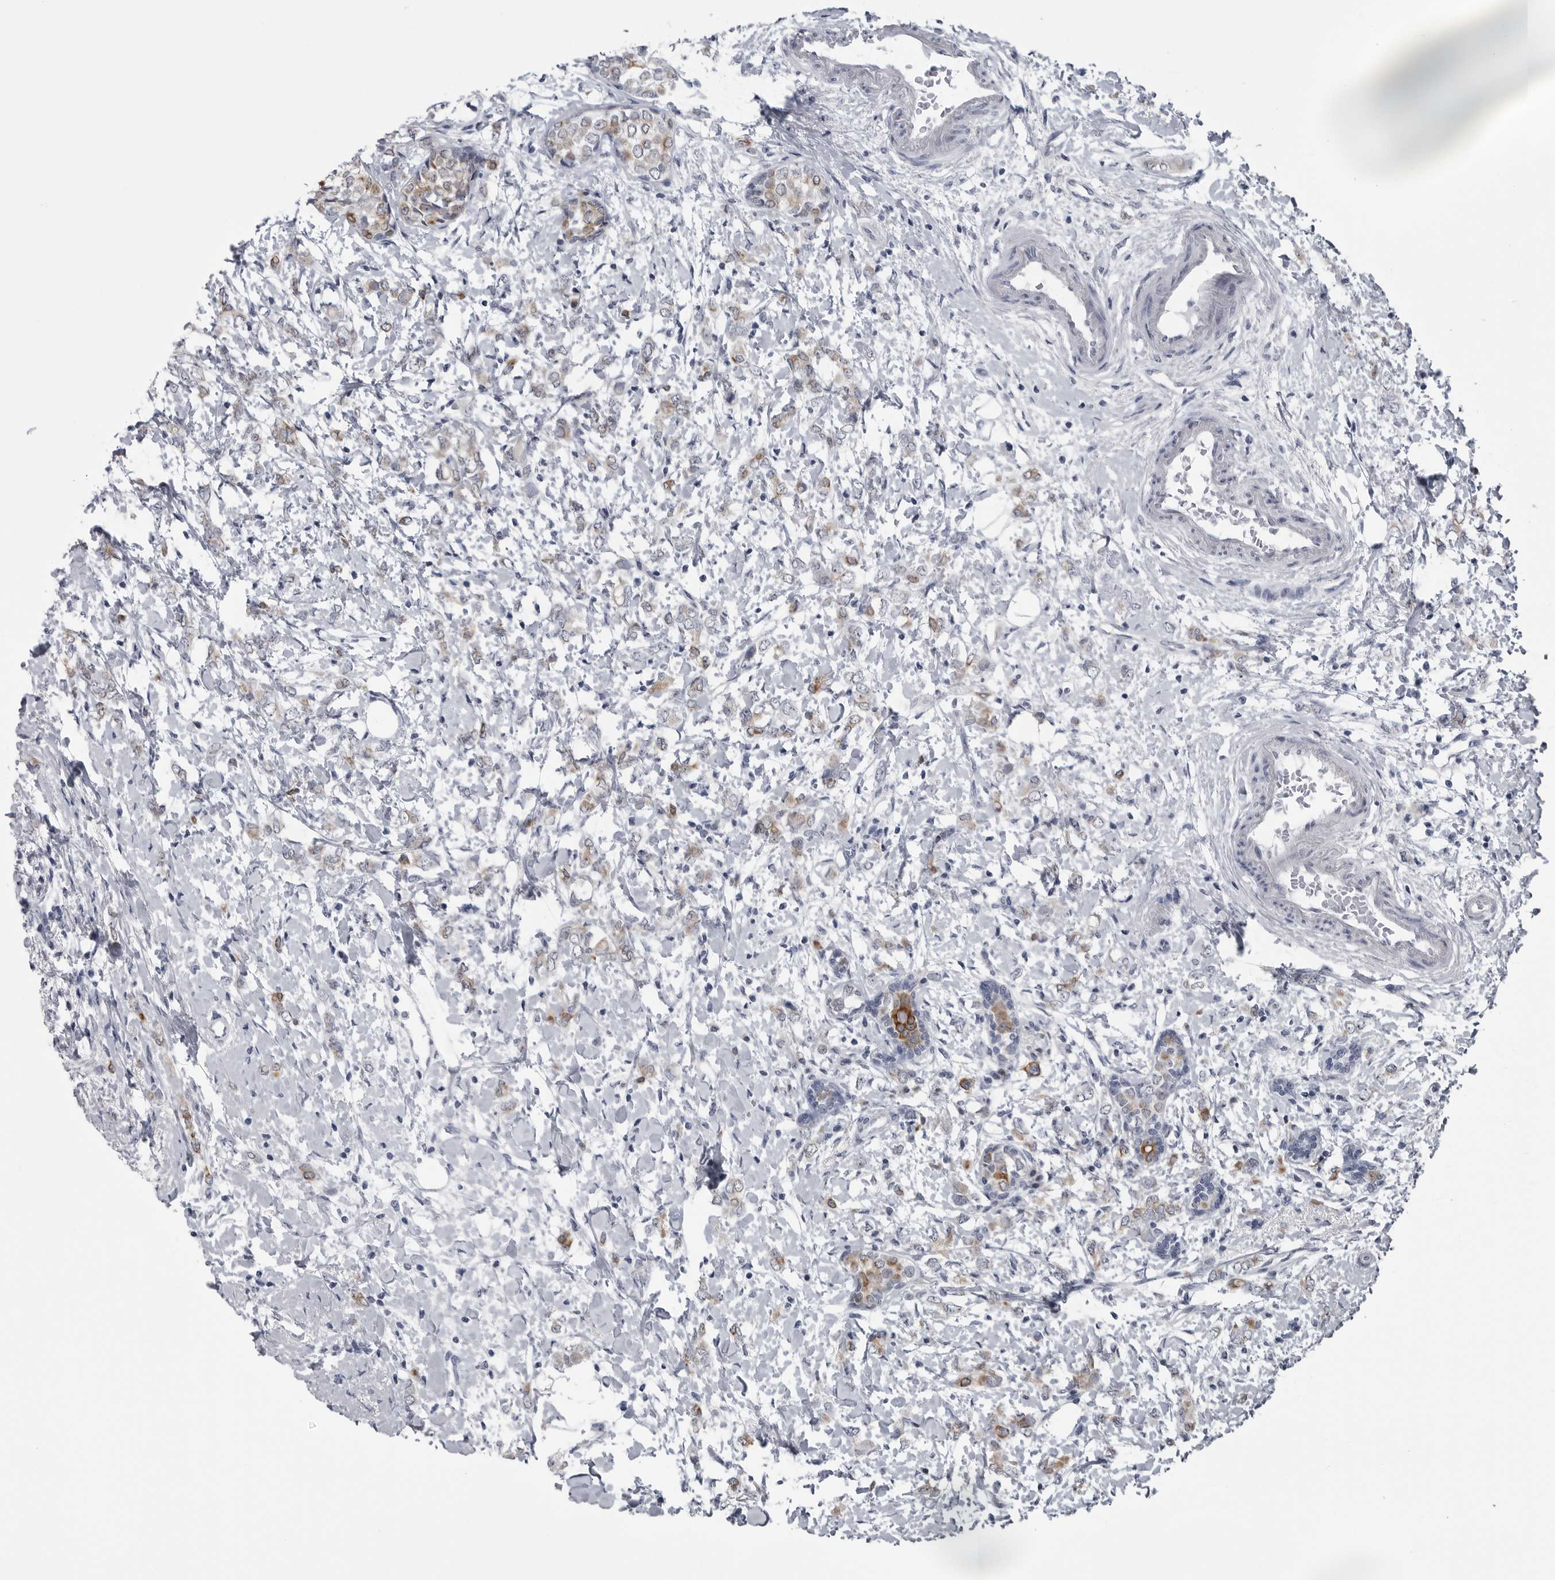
{"staining": {"intensity": "weak", "quantity": "<25%", "location": "cytoplasmic/membranous"}, "tissue": "breast cancer", "cell_type": "Tumor cells", "image_type": "cancer", "snomed": [{"axis": "morphology", "description": "Normal tissue, NOS"}, {"axis": "morphology", "description": "Lobular carcinoma"}, {"axis": "topography", "description": "Breast"}], "caption": "Immunohistochemical staining of human lobular carcinoma (breast) exhibits no significant staining in tumor cells. (DAB immunohistochemistry (IHC) visualized using brightfield microscopy, high magnification).", "gene": "MYOC", "patient": {"sex": "female", "age": 47}}